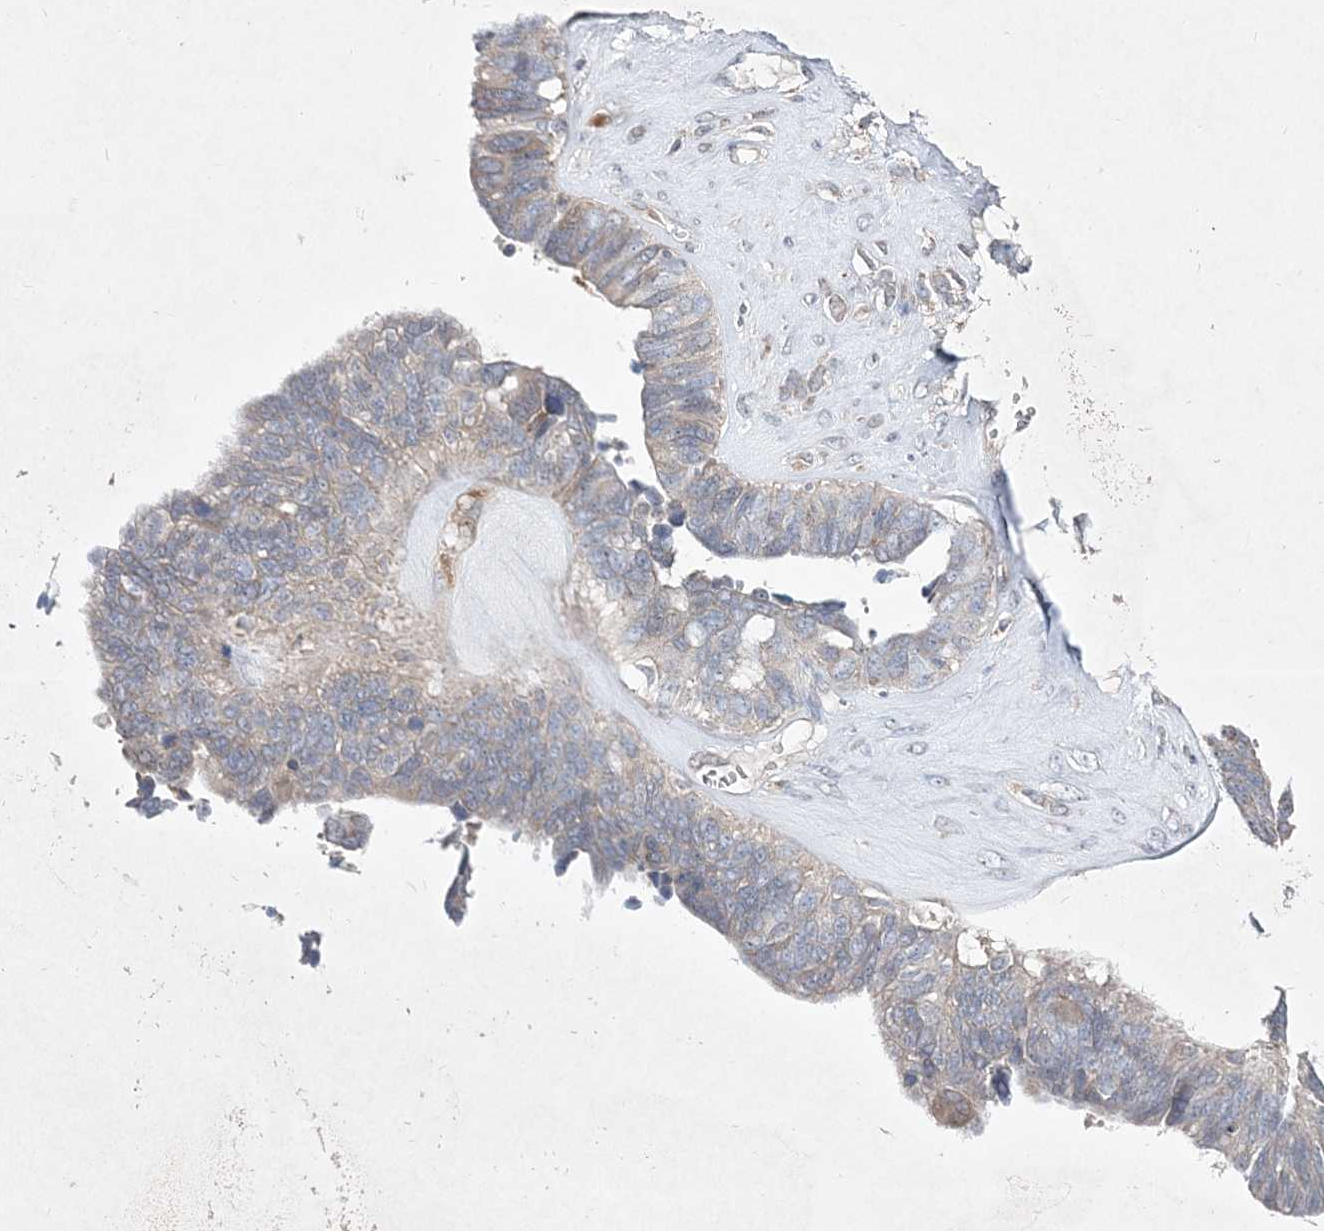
{"staining": {"intensity": "negative", "quantity": "none", "location": "none"}, "tissue": "ovarian cancer", "cell_type": "Tumor cells", "image_type": "cancer", "snomed": [{"axis": "morphology", "description": "Cystadenocarcinoma, serous, NOS"}, {"axis": "topography", "description": "Ovary"}], "caption": "IHC micrograph of human ovarian cancer (serous cystadenocarcinoma) stained for a protein (brown), which reveals no staining in tumor cells.", "gene": "CLNK", "patient": {"sex": "female", "age": 79}}